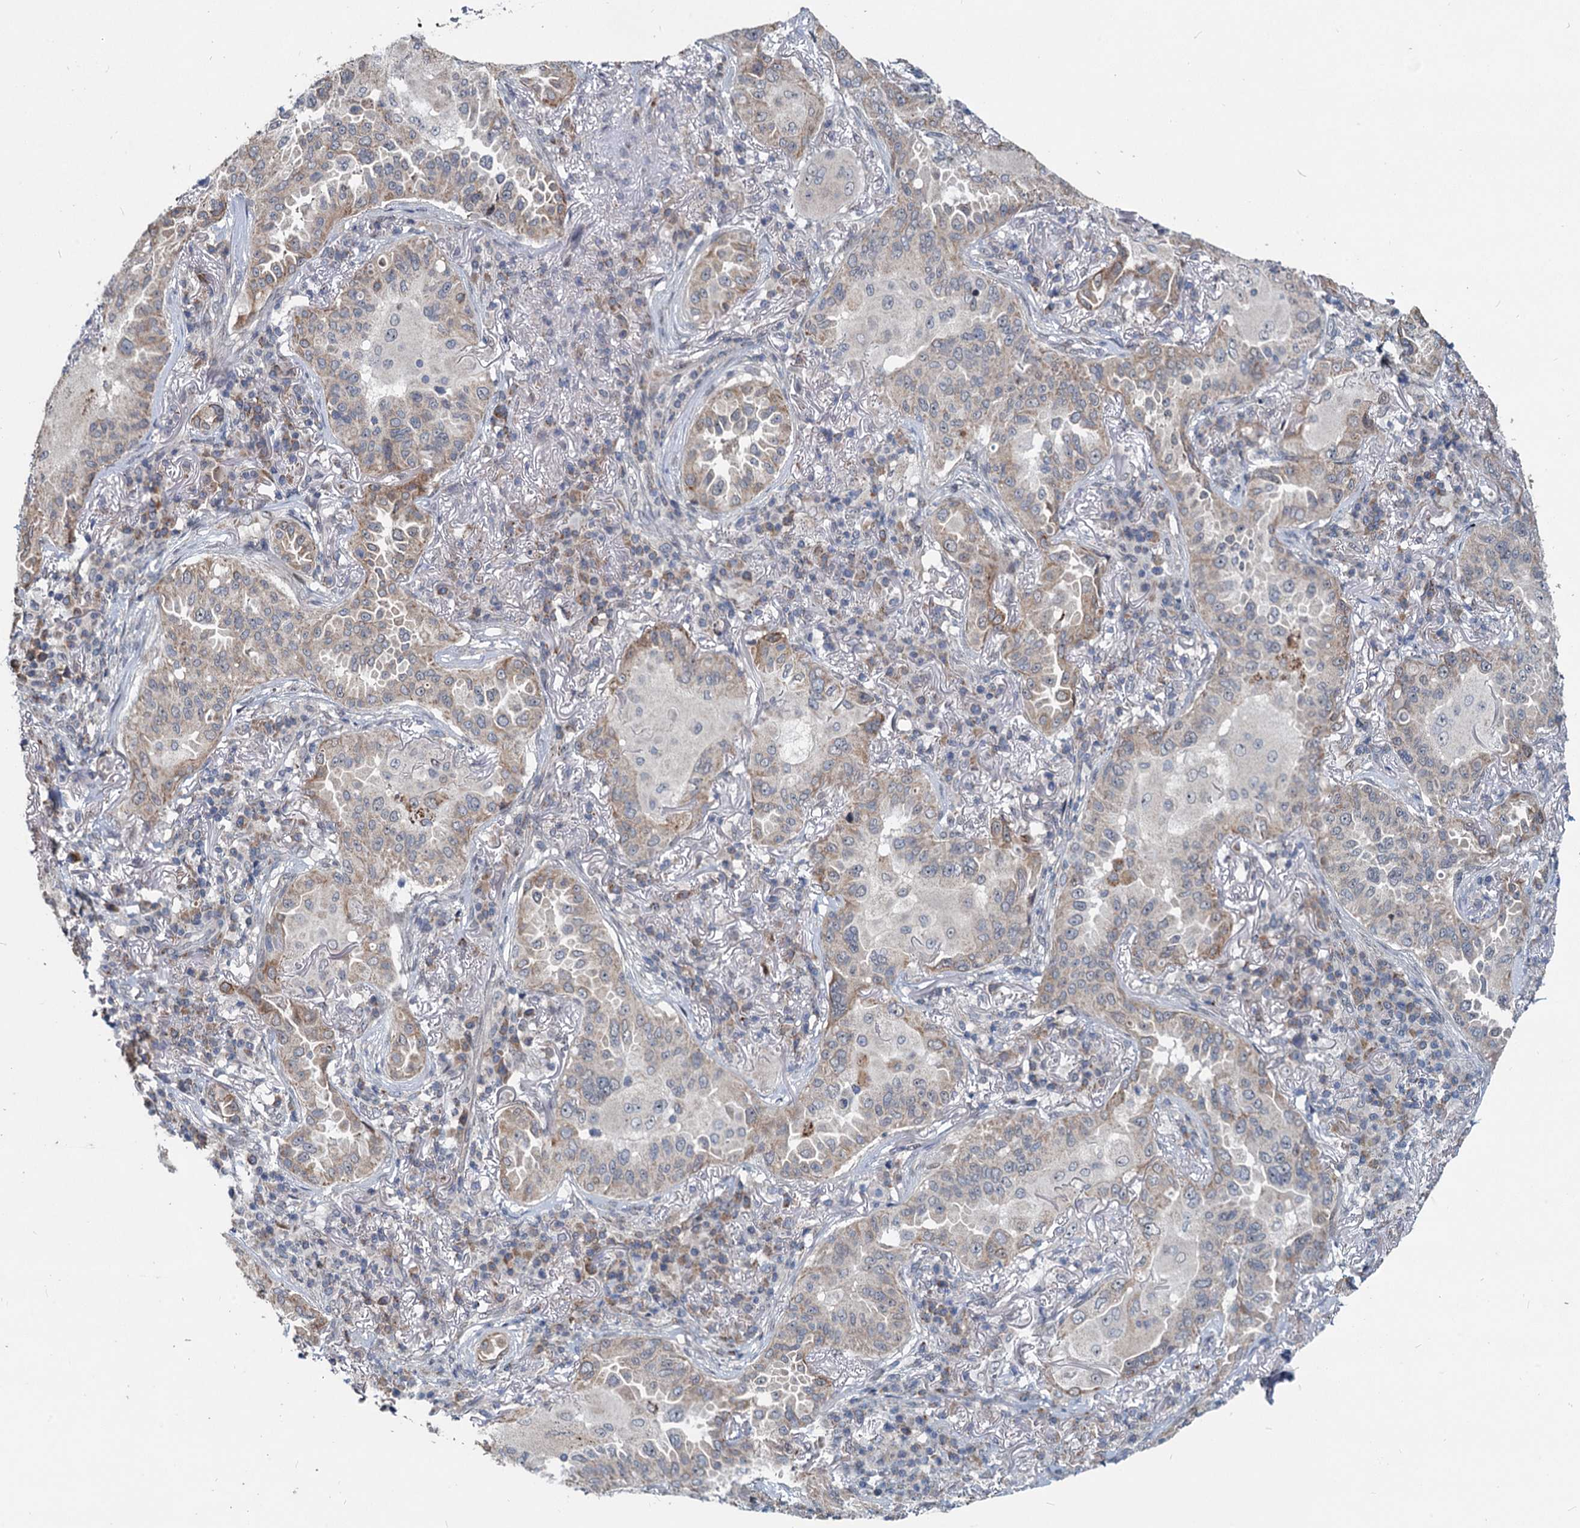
{"staining": {"intensity": "weak", "quantity": "<25%", "location": "cytoplasmic/membranous"}, "tissue": "lung cancer", "cell_type": "Tumor cells", "image_type": "cancer", "snomed": [{"axis": "morphology", "description": "Adenocarcinoma, NOS"}, {"axis": "topography", "description": "Lung"}], "caption": "The immunohistochemistry micrograph has no significant expression in tumor cells of lung cancer (adenocarcinoma) tissue.", "gene": "RITA1", "patient": {"sex": "female", "age": 69}}